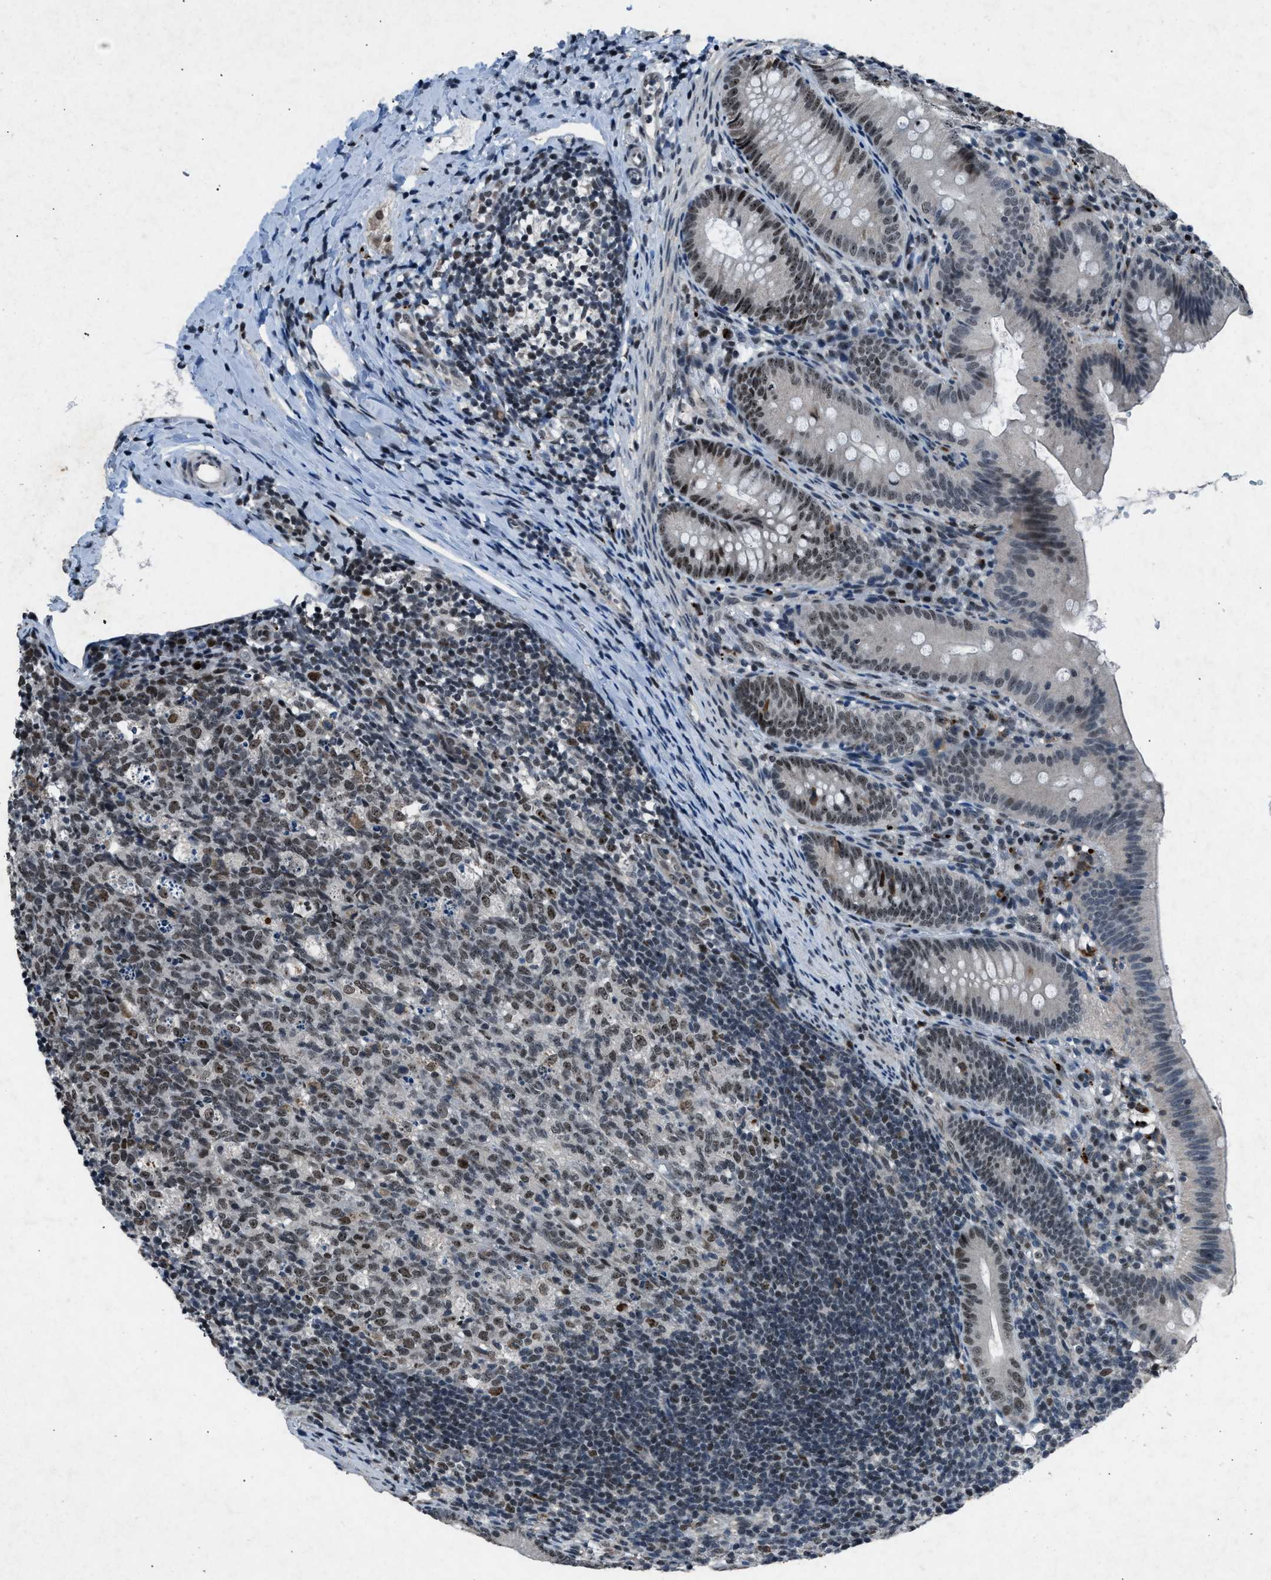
{"staining": {"intensity": "moderate", "quantity": ">75%", "location": "nuclear"}, "tissue": "appendix", "cell_type": "Glandular cells", "image_type": "normal", "snomed": [{"axis": "morphology", "description": "Normal tissue, NOS"}, {"axis": "topography", "description": "Appendix"}], "caption": "Protein staining of benign appendix exhibits moderate nuclear positivity in about >75% of glandular cells. (DAB = brown stain, brightfield microscopy at high magnification).", "gene": "ADCY1", "patient": {"sex": "male", "age": 1}}